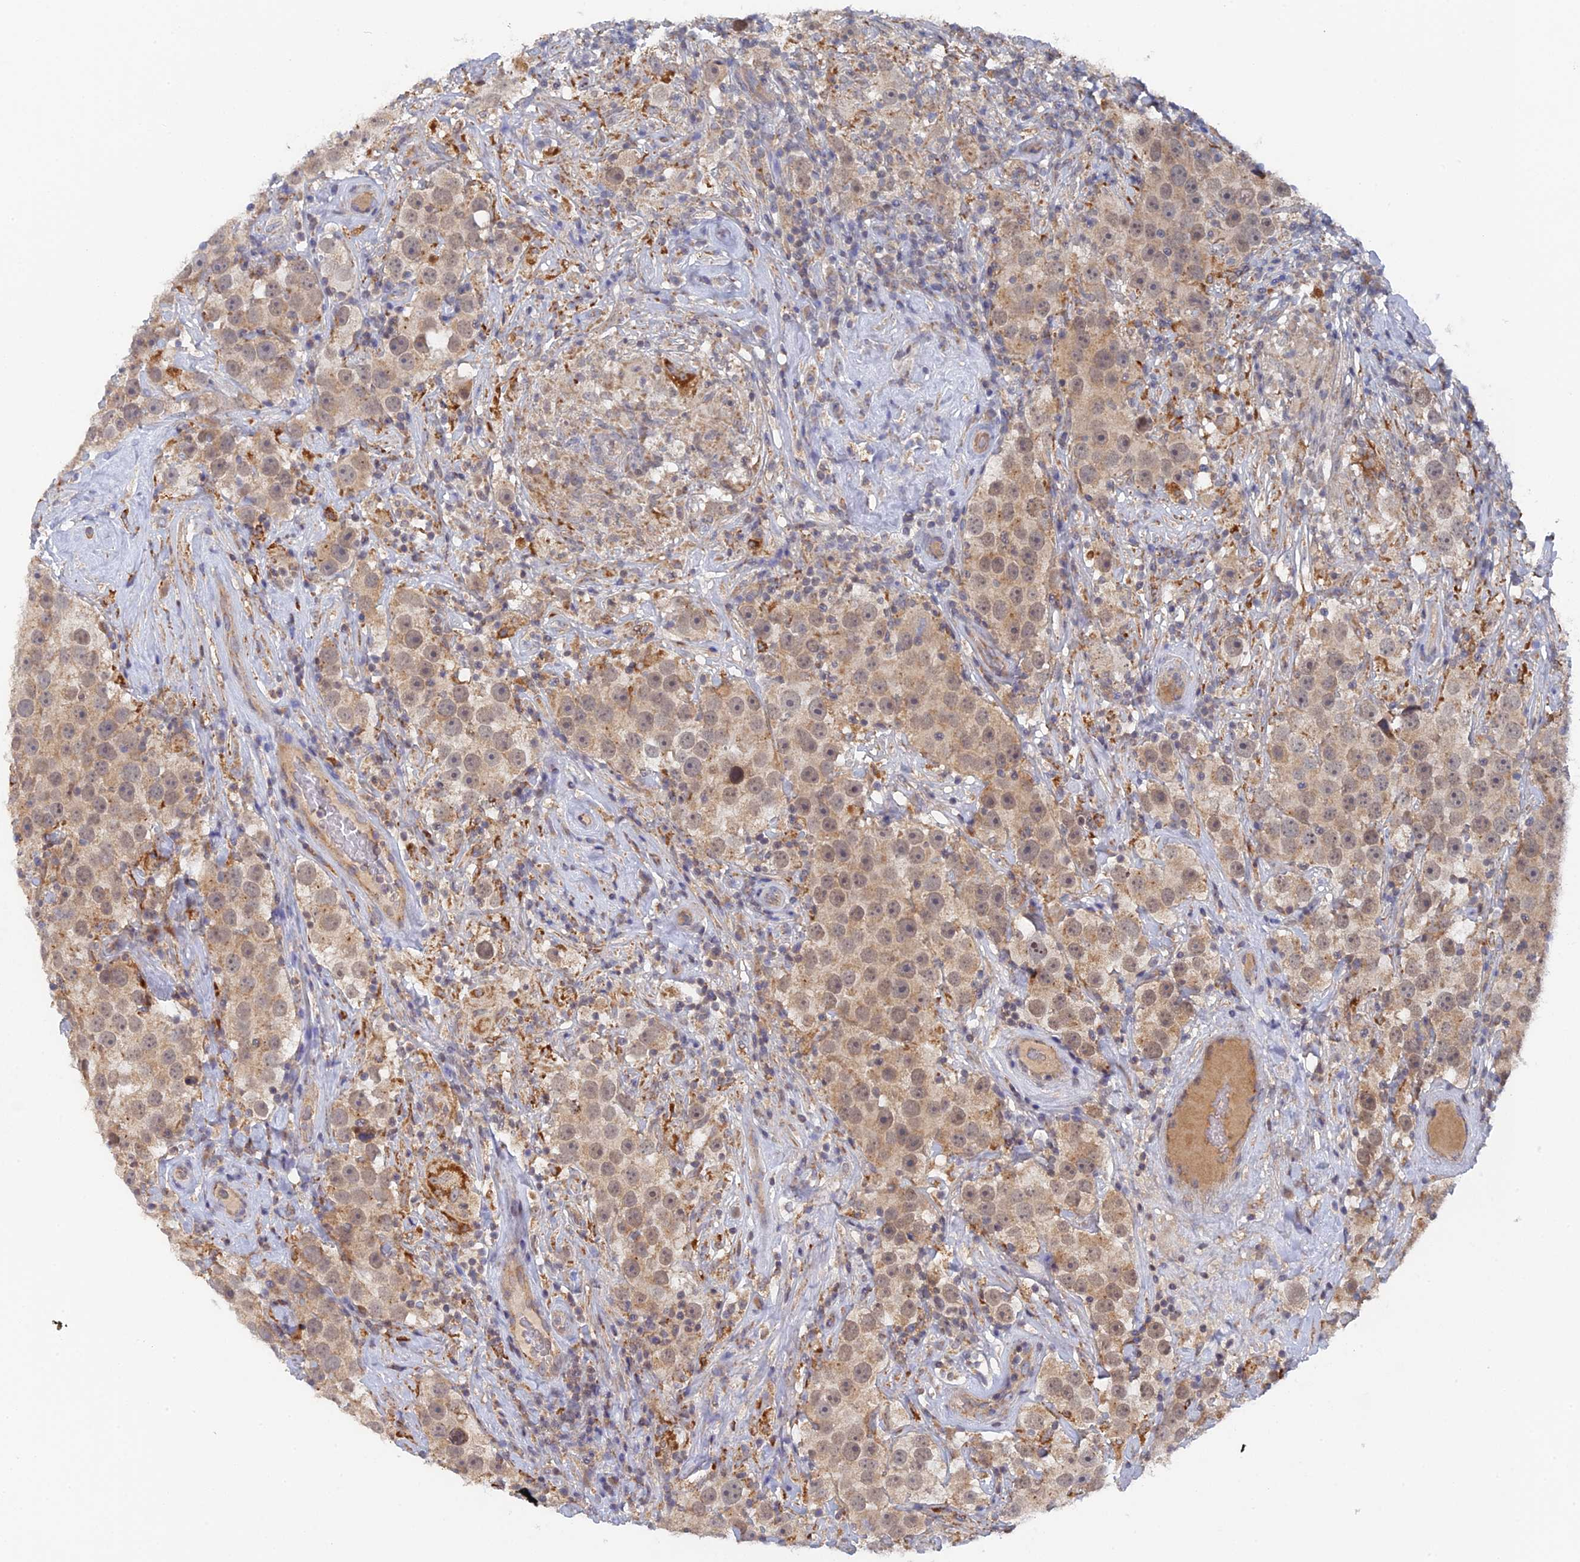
{"staining": {"intensity": "weak", "quantity": ">75%", "location": "cytoplasmic/membranous,nuclear"}, "tissue": "testis cancer", "cell_type": "Tumor cells", "image_type": "cancer", "snomed": [{"axis": "morphology", "description": "Seminoma, NOS"}, {"axis": "topography", "description": "Testis"}], "caption": "Protein staining of testis seminoma tissue shows weak cytoplasmic/membranous and nuclear positivity in approximately >75% of tumor cells. (brown staining indicates protein expression, while blue staining denotes nuclei).", "gene": "MIGA2", "patient": {"sex": "male", "age": 49}}